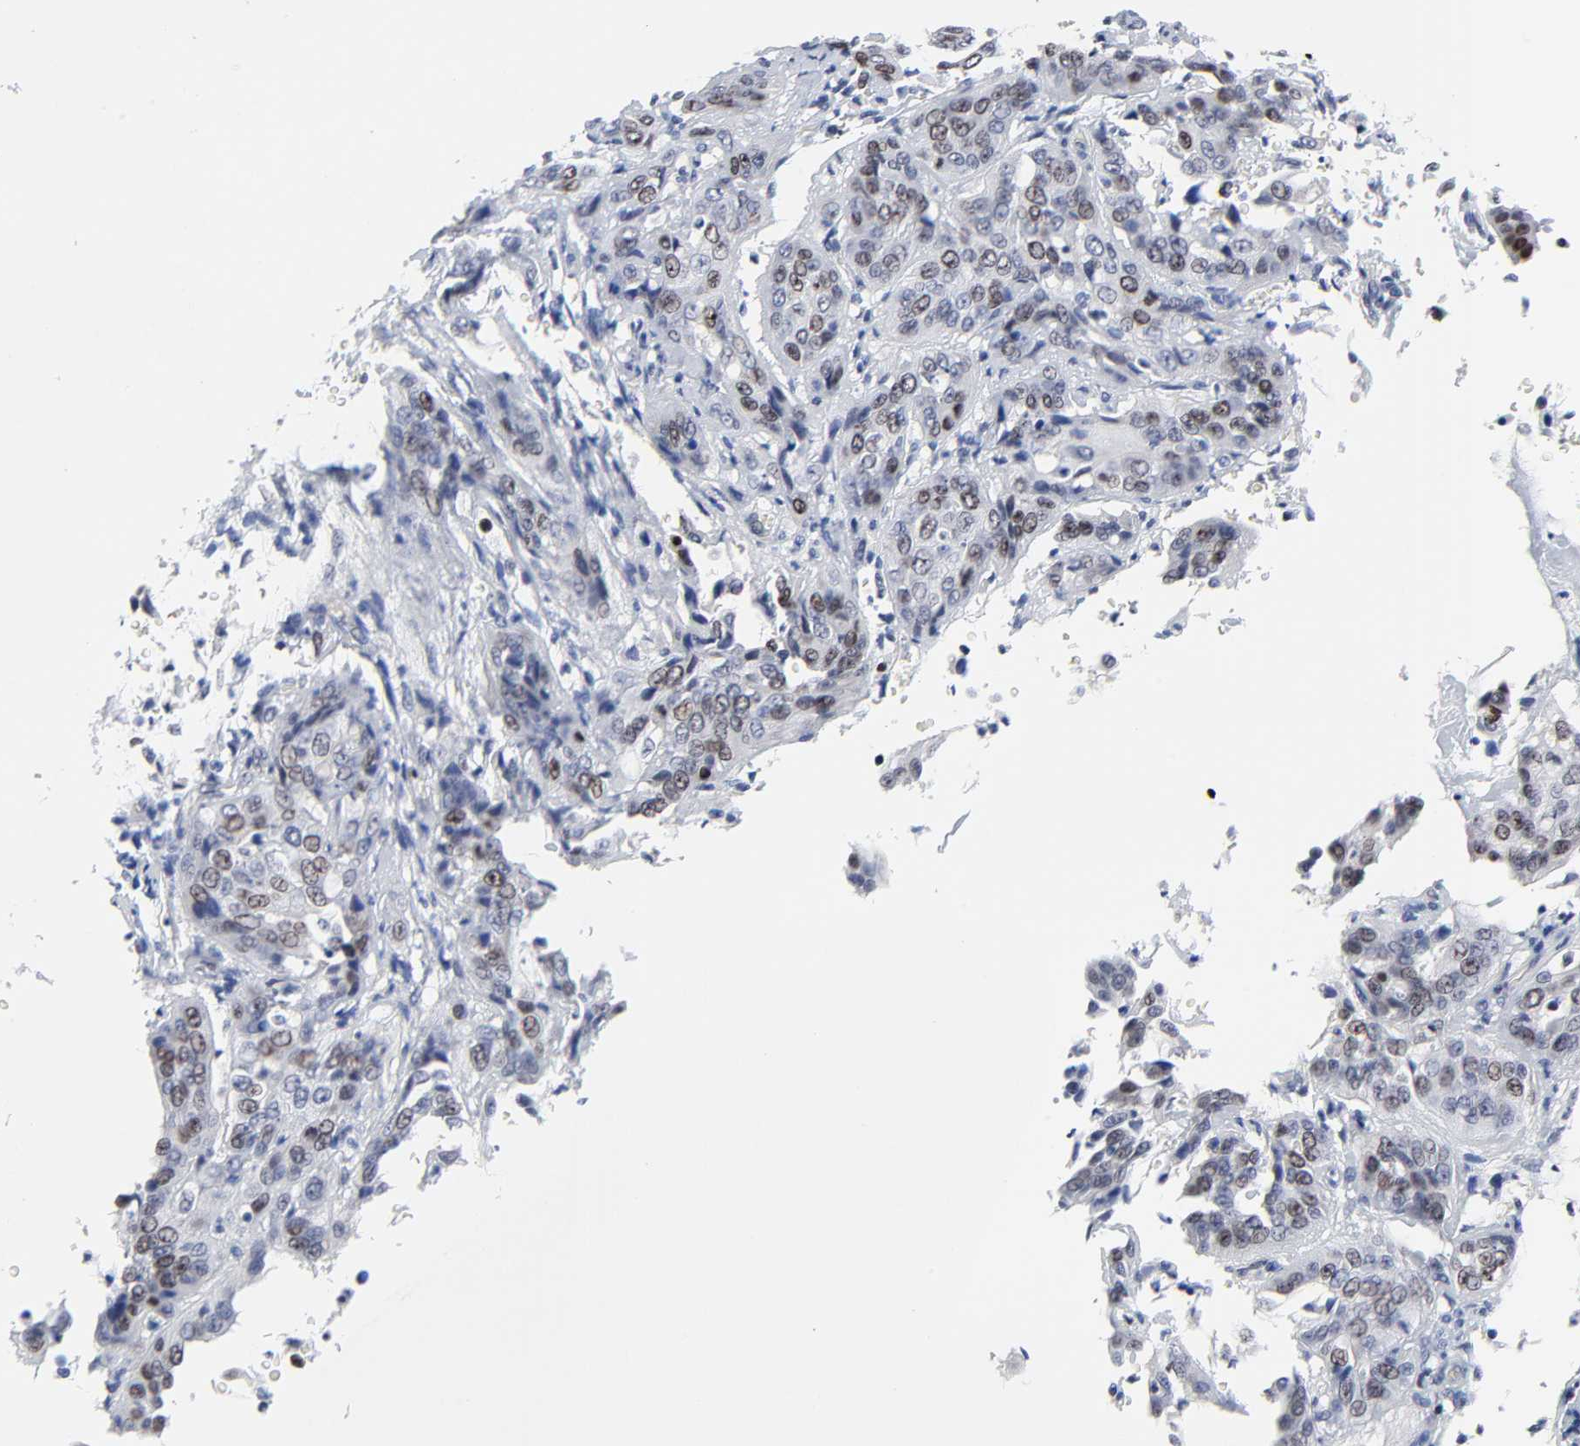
{"staining": {"intensity": "moderate", "quantity": "25%-75%", "location": "nuclear"}, "tissue": "cervical cancer", "cell_type": "Tumor cells", "image_type": "cancer", "snomed": [{"axis": "morphology", "description": "Squamous cell carcinoma, NOS"}, {"axis": "topography", "description": "Cervix"}], "caption": "About 25%-75% of tumor cells in cervical cancer (squamous cell carcinoma) show moderate nuclear protein expression as visualized by brown immunohistochemical staining.", "gene": "ZNF589", "patient": {"sex": "female", "age": 41}}